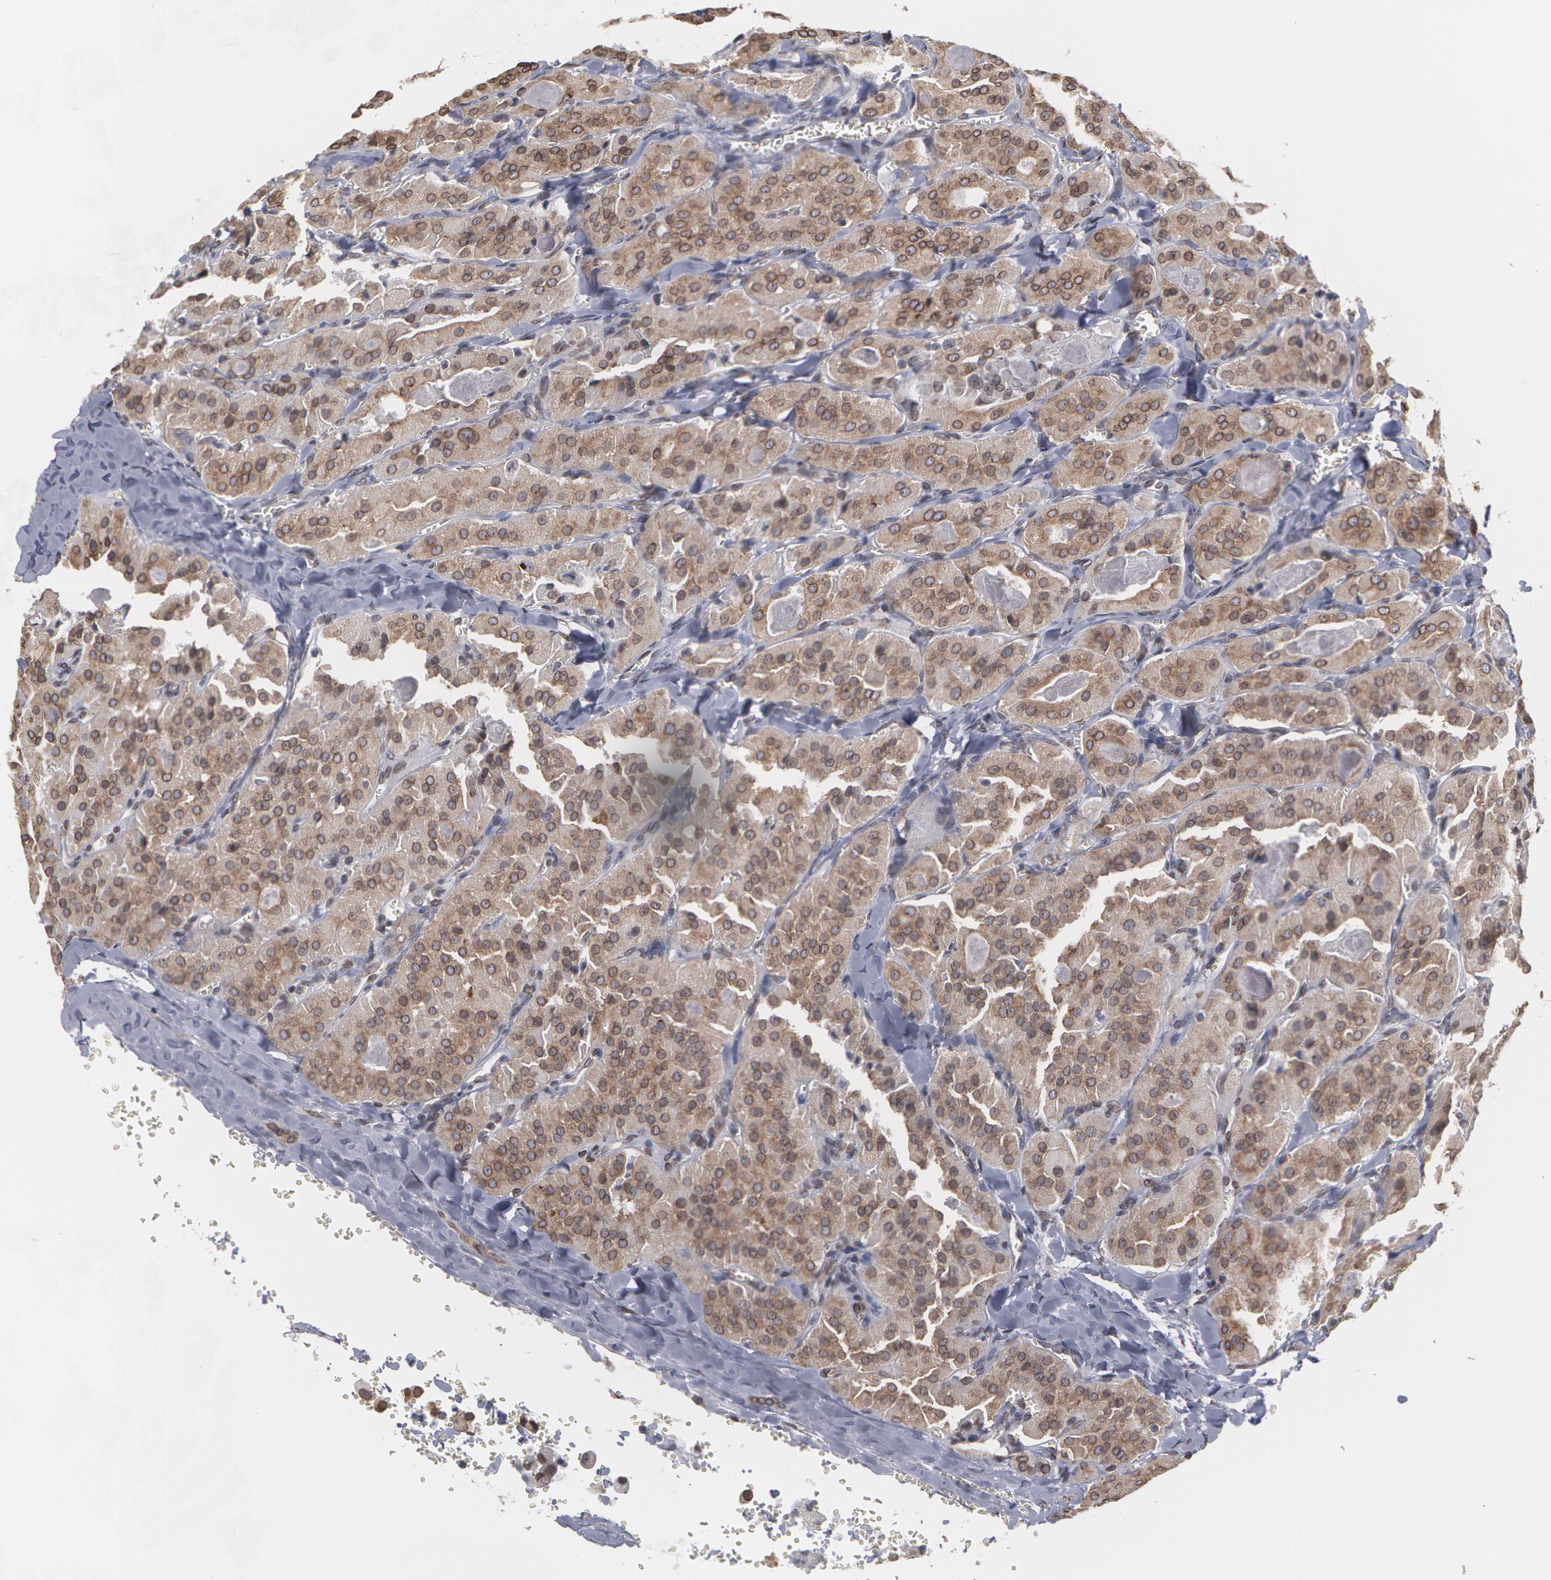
{"staining": {"intensity": "moderate", "quantity": ">75%", "location": "cytoplasmic/membranous,nuclear"}, "tissue": "thyroid cancer", "cell_type": "Tumor cells", "image_type": "cancer", "snomed": [{"axis": "morphology", "description": "Carcinoma, NOS"}, {"axis": "topography", "description": "Thyroid gland"}], "caption": "Protein expression analysis of carcinoma (thyroid) reveals moderate cytoplasmic/membranous and nuclear expression in approximately >75% of tumor cells.", "gene": "EMD", "patient": {"sex": "male", "age": 76}}